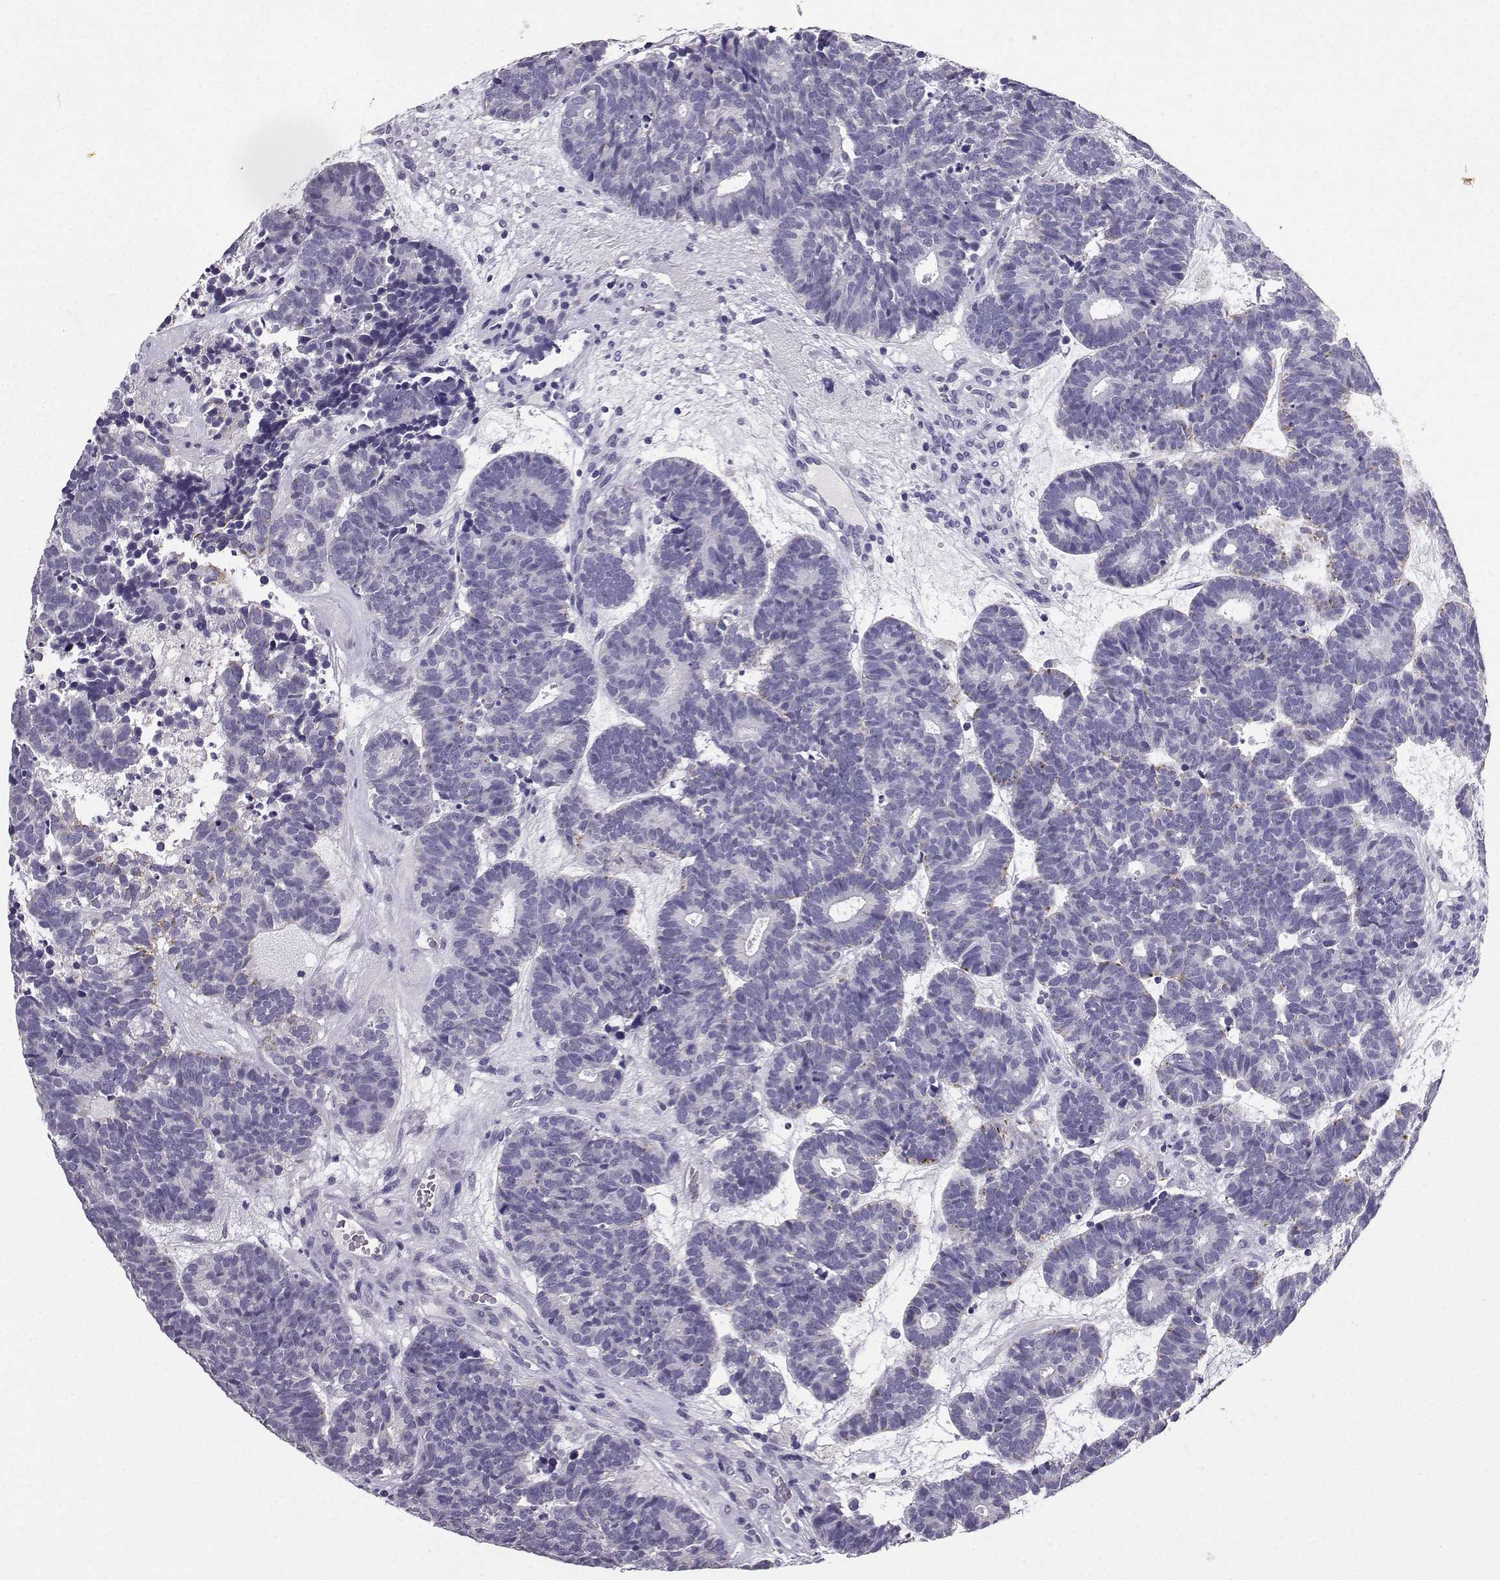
{"staining": {"intensity": "negative", "quantity": "none", "location": "none"}, "tissue": "head and neck cancer", "cell_type": "Tumor cells", "image_type": "cancer", "snomed": [{"axis": "morphology", "description": "Adenocarcinoma, NOS"}, {"axis": "topography", "description": "Head-Neck"}], "caption": "A micrograph of human head and neck cancer (adenocarcinoma) is negative for staining in tumor cells.", "gene": "SPAG11B", "patient": {"sex": "female", "age": 81}}